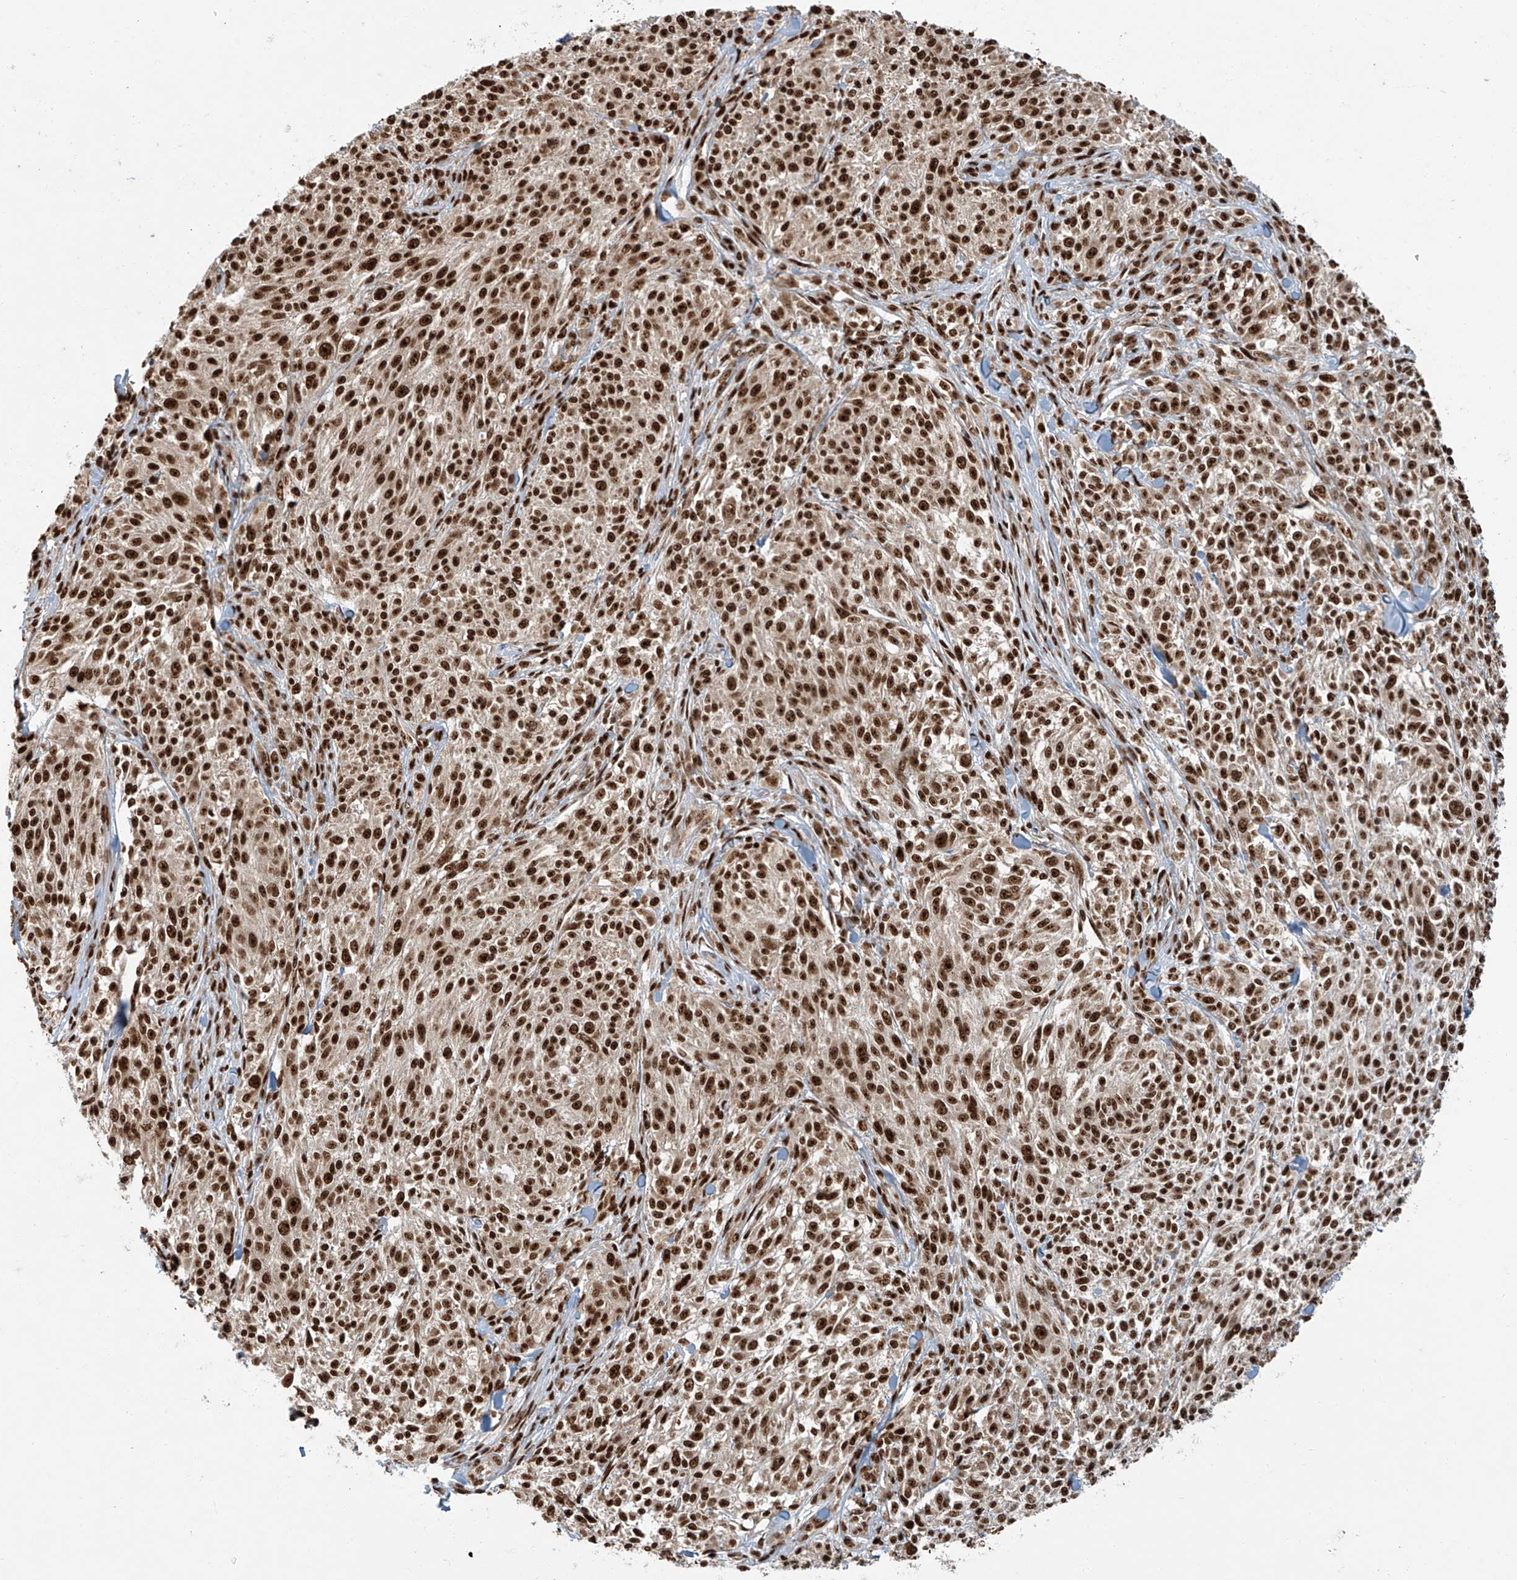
{"staining": {"intensity": "strong", "quantity": ">75%", "location": "nuclear"}, "tissue": "melanoma", "cell_type": "Tumor cells", "image_type": "cancer", "snomed": [{"axis": "morphology", "description": "Malignant melanoma, NOS"}, {"axis": "topography", "description": "Skin of trunk"}], "caption": "Immunohistochemical staining of melanoma demonstrates high levels of strong nuclear expression in approximately >75% of tumor cells.", "gene": "FAM193B", "patient": {"sex": "male", "age": 71}}